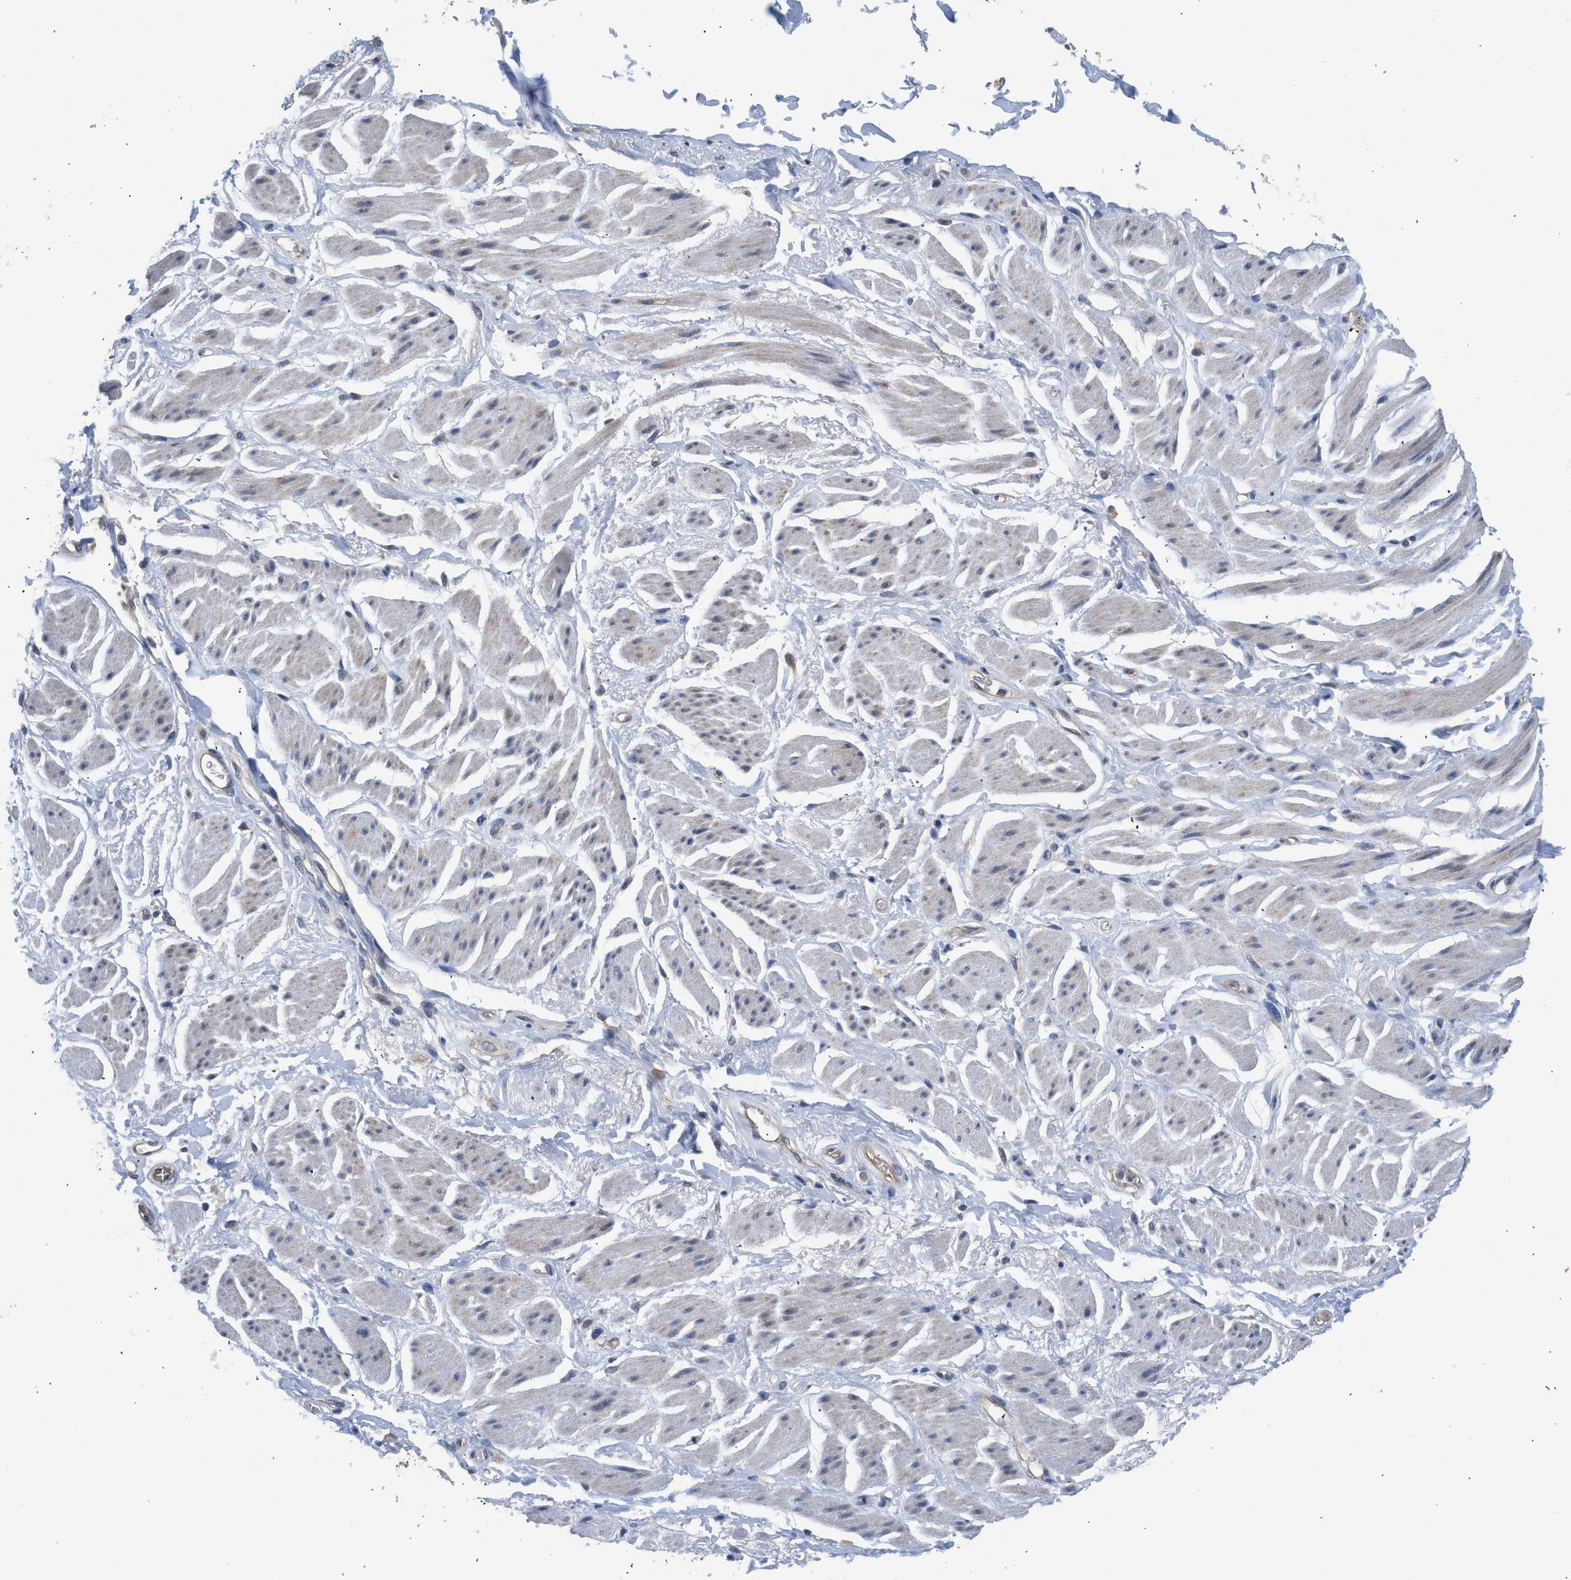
{"staining": {"intensity": "negative", "quantity": "none", "location": "none"}, "tissue": "adipose tissue", "cell_type": "Adipocytes", "image_type": "normal", "snomed": [{"axis": "morphology", "description": "Normal tissue, NOS"}, {"axis": "topography", "description": "Soft tissue"}, {"axis": "topography", "description": "Peripheral nerve tissue"}], "caption": "DAB (3,3'-diaminobenzidine) immunohistochemical staining of normal human adipose tissue reveals no significant expression in adipocytes. Brightfield microscopy of IHC stained with DAB (brown) and hematoxylin (blue), captured at high magnification.", "gene": "CSF3R", "patient": {"sex": "female", "age": 71}}